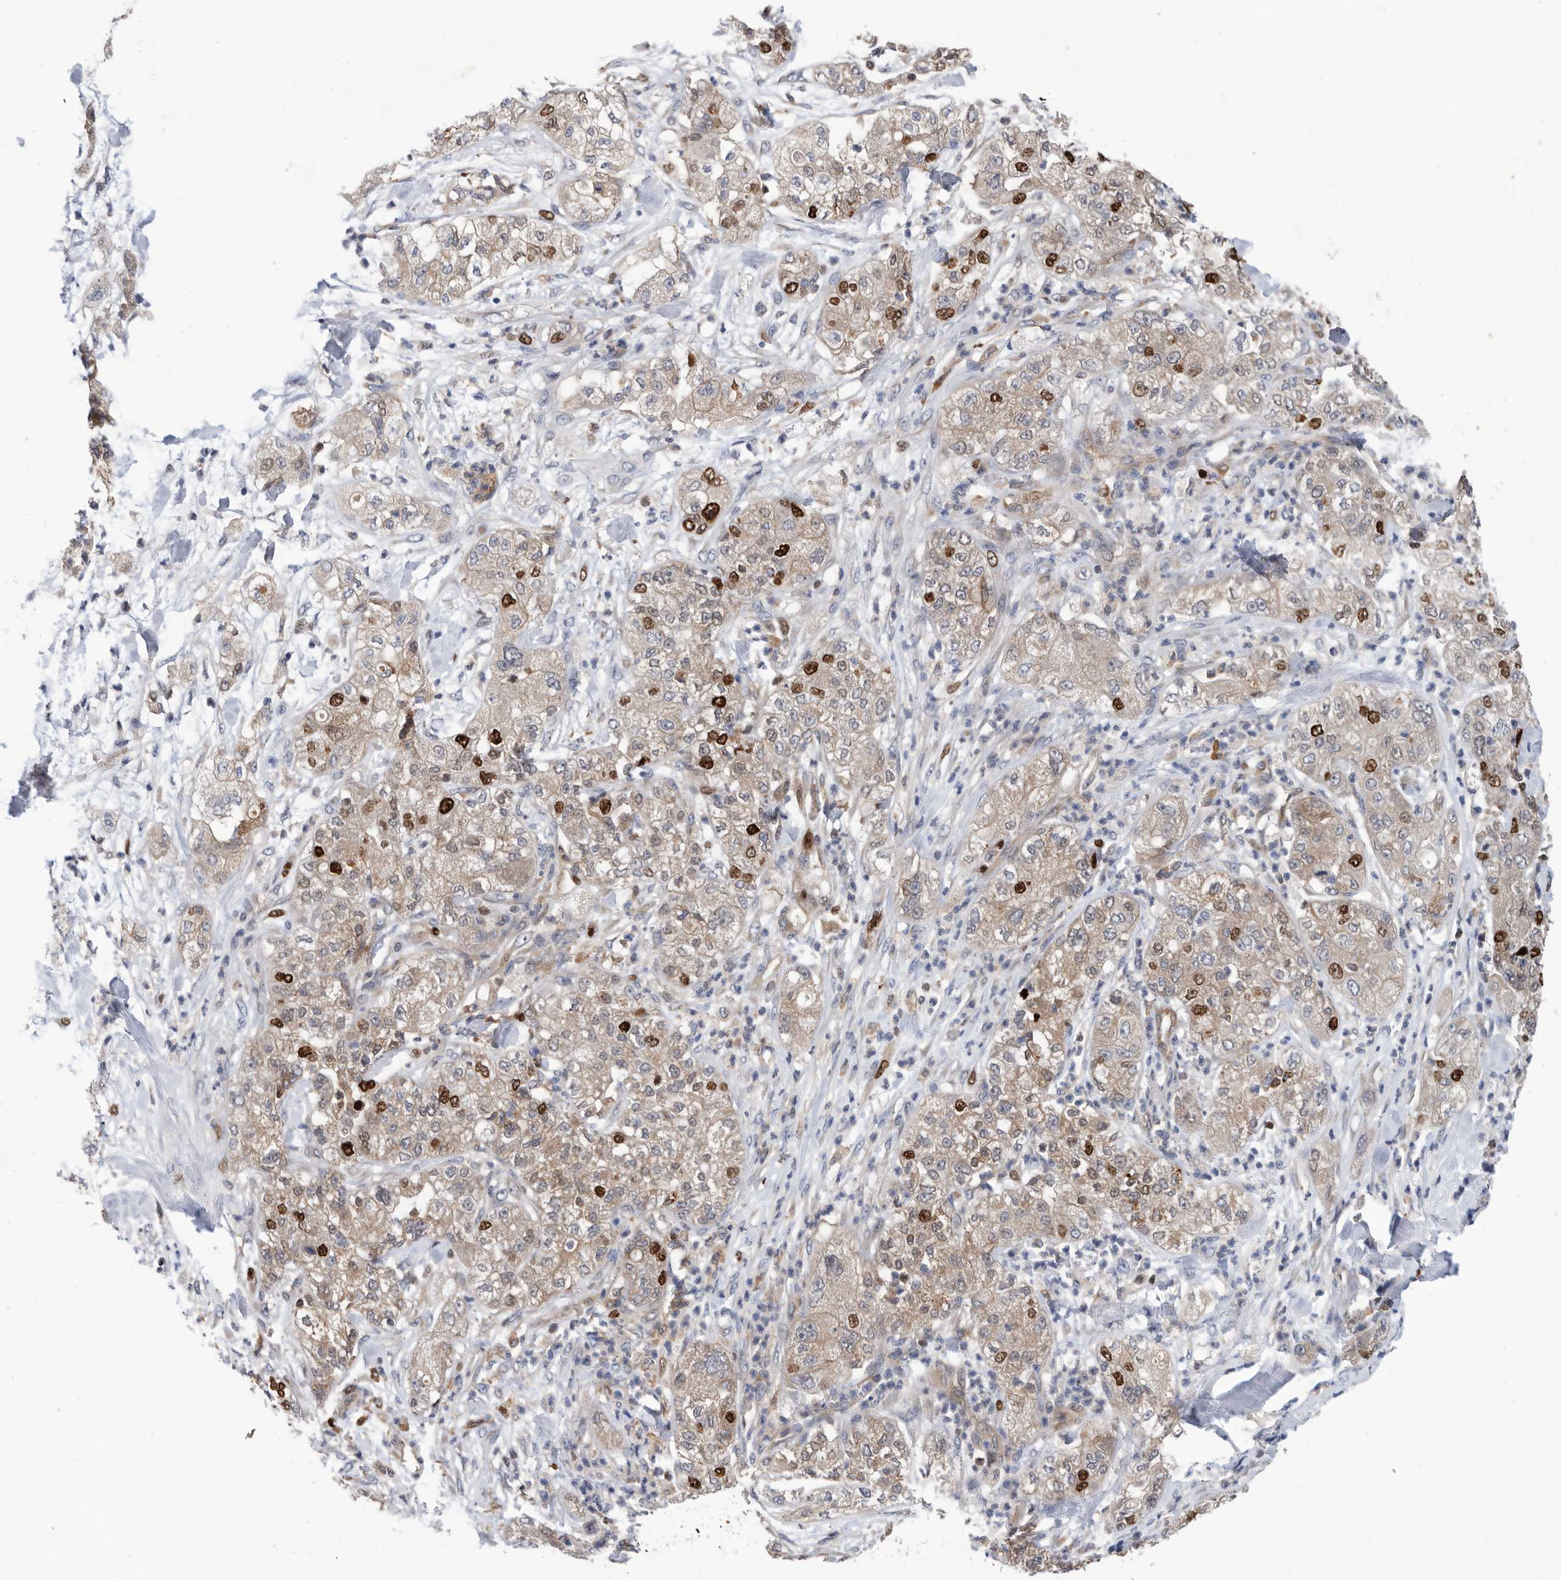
{"staining": {"intensity": "strong", "quantity": "25%-75%", "location": "cytoplasmic/membranous,nuclear"}, "tissue": "pancreatic cancer", "cell_type": "Tumor cells", "image_type": "cancer", "snomed": [{"axis": "morphology", "description": "Adenocarcinoma, NOS"}, {"axis": "topography", "description": "Pancreas"}], "caption": "Protein staining of pancreatic cancer (adenocarcinoma) tissue shows strong cytoplasmic/membranous and nuclear staining in about 25%-75% of tumor cells.", "gene": "ATAD2", "patient": {"sex": "female", "age": 78}}